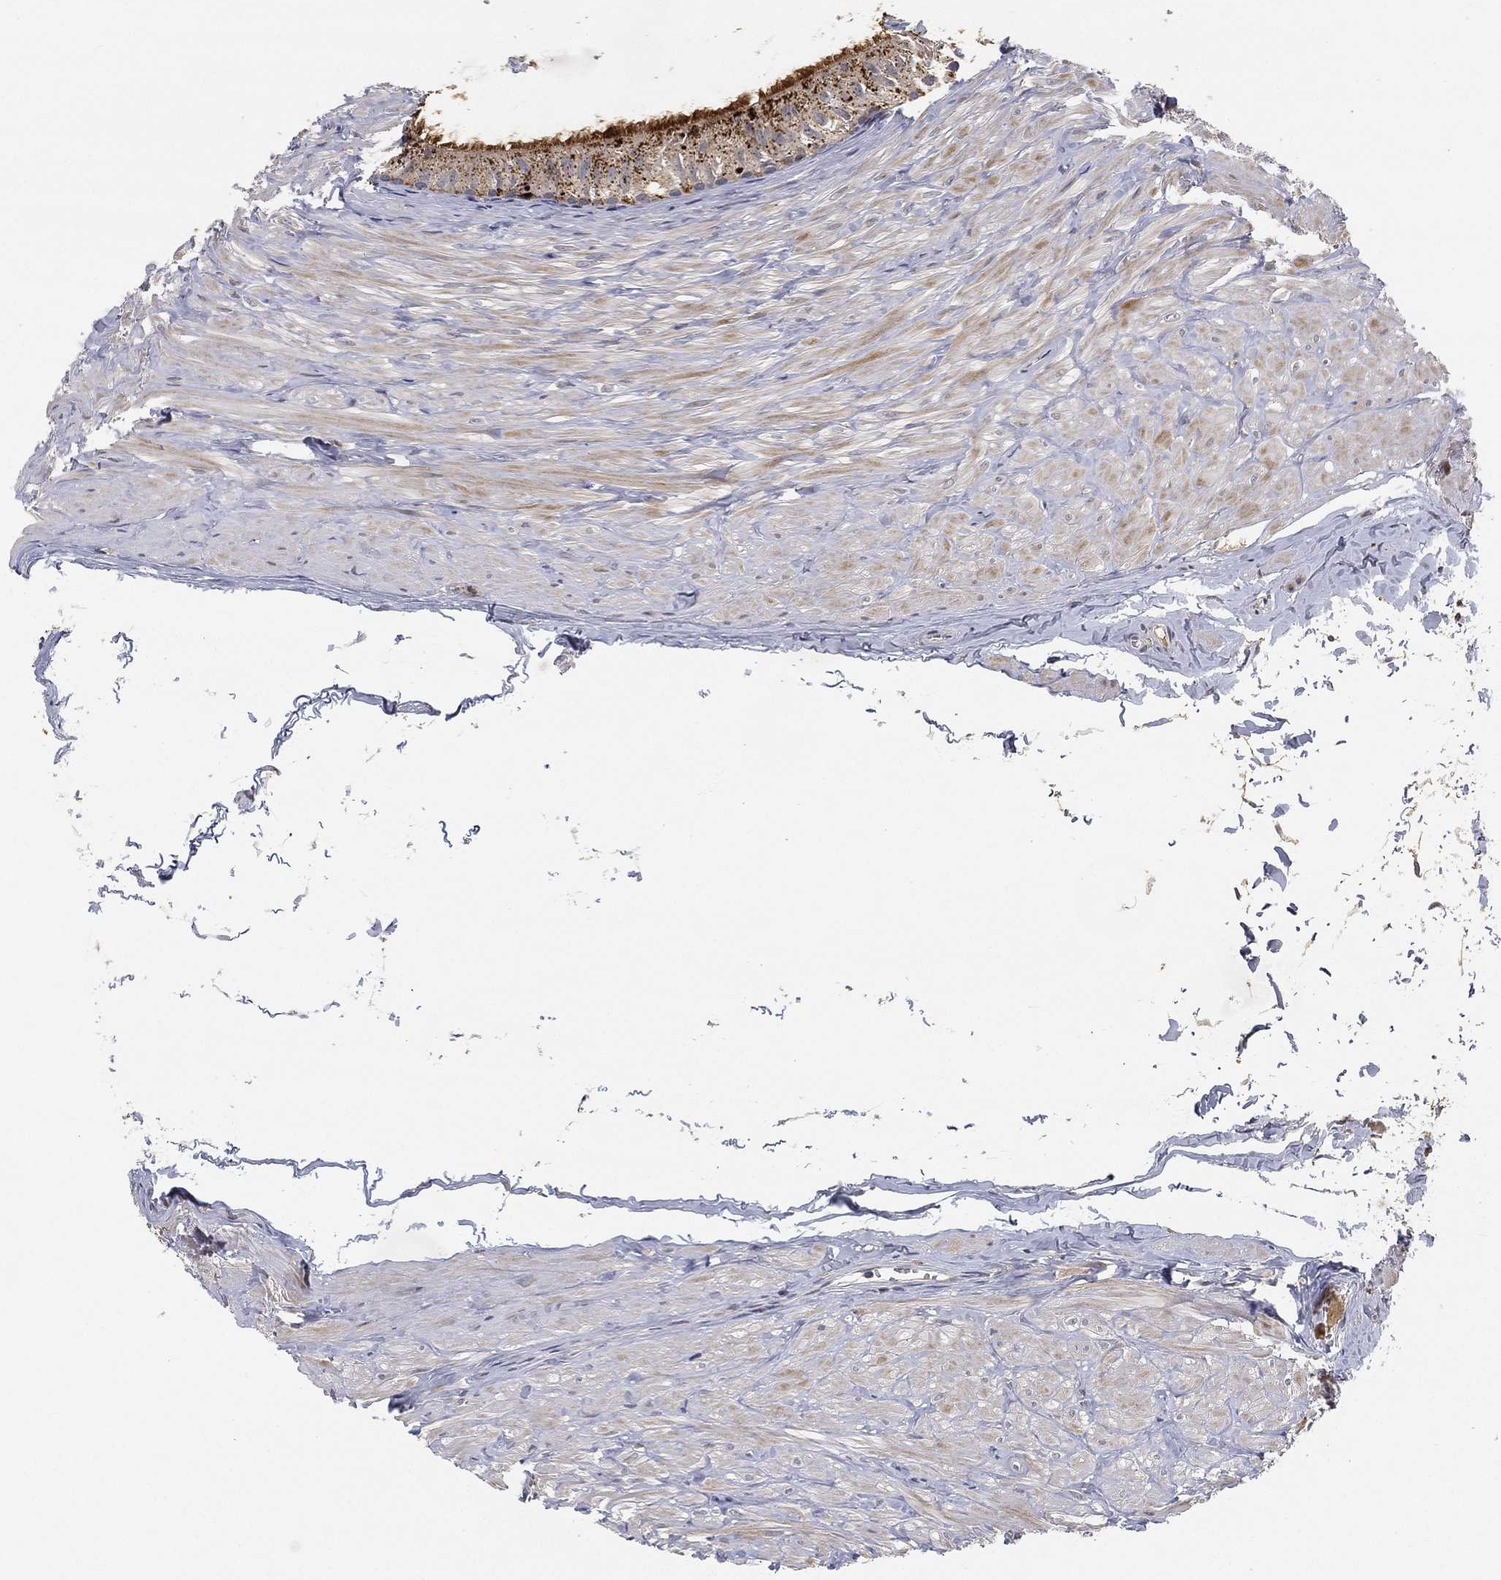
{"staining": {"intensity": "strong", "quantity": "25%-75%", "location": "cytoplasmic/membranous"}, "tissue": "epididymis", "cell_type": "Glandular cells", "image_type": "normal", "snomed": [{"axis": "morphology", "description": "Normal tissue, NOS"}, {"axis": "topography", "description": "Epididymis"}], "caption": "Epididymis stained with DAB IHC shows high levels of strong cytoplasmic/membranous positivity in about 25%-75% of glandular cells. (brown staining indicates protein expression, while blue staining denotes nuclei).", "gene": "CFAP251", "patient": {"sex": "male", "age": 32}}